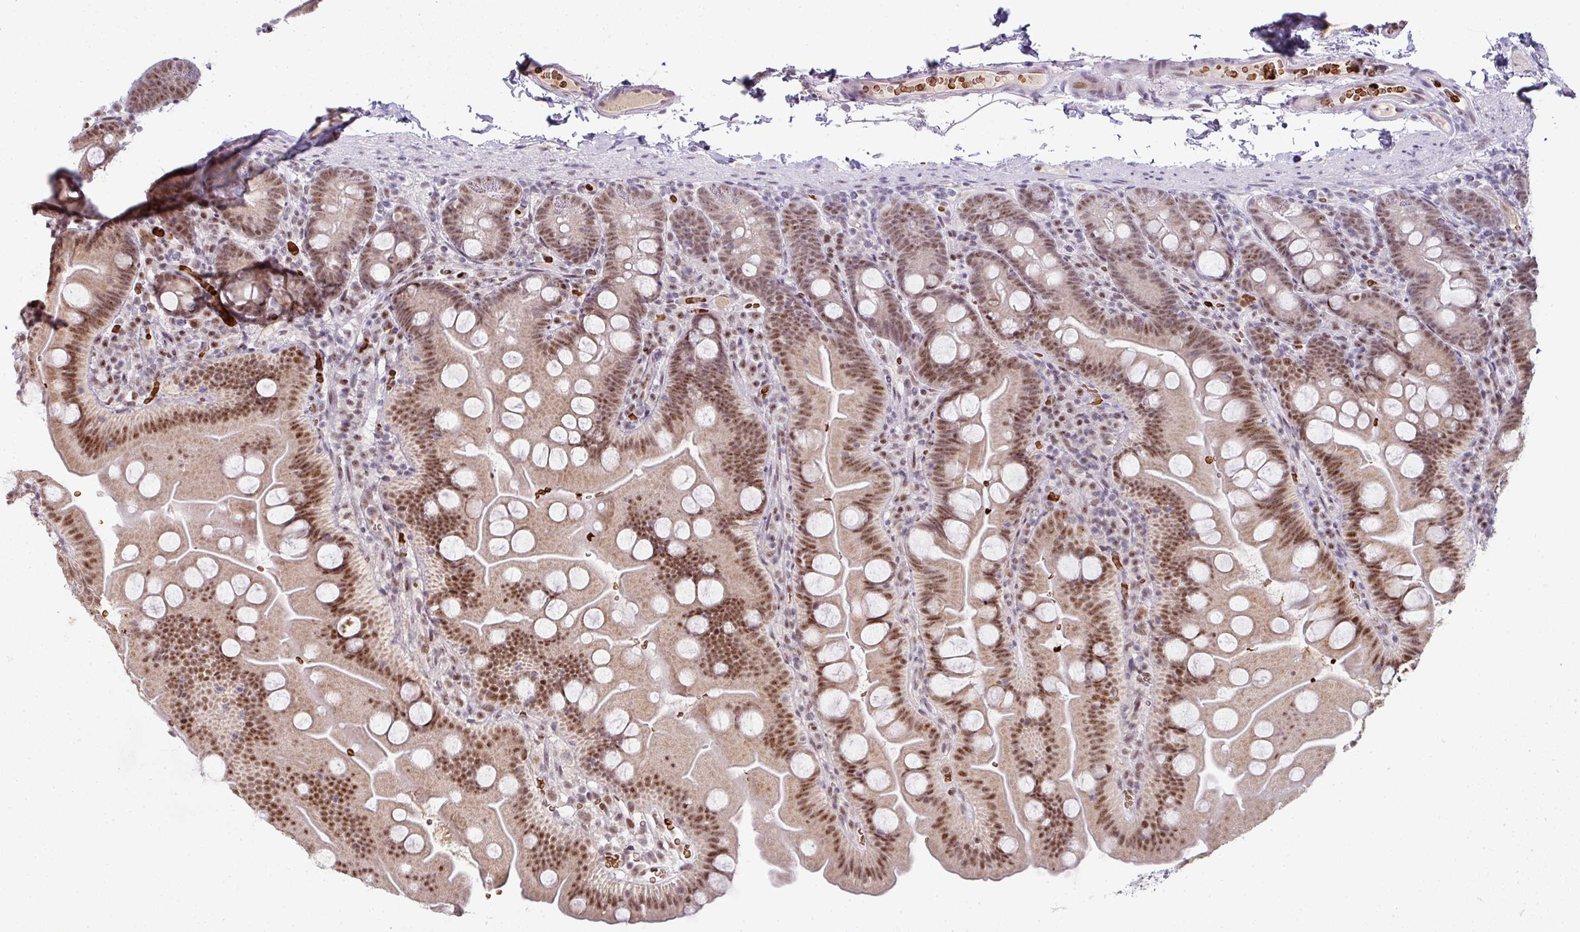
{"staining": {"intensity": "moderate", "quantity": ">75%", "location": "nuclear"}, "tissue": "small intestine", "cell_type": "Glandular cells", "image_type": "normal", "snomed": [{"axis": "morphology", "description": "Normal tissue, NOS"}, {"axis": "topography", "description": "Small intestine"}], "caption": "This image shows unremarkable small intestine stained with immunohistochemistry (IHC) to label a protein in brown. The nuclear of glandular cells show moderate positivity for the protein. Nuclei are counter-stained blue.", "gene": "NEIL1", "patient": {"sex": "female", "age": 68}}